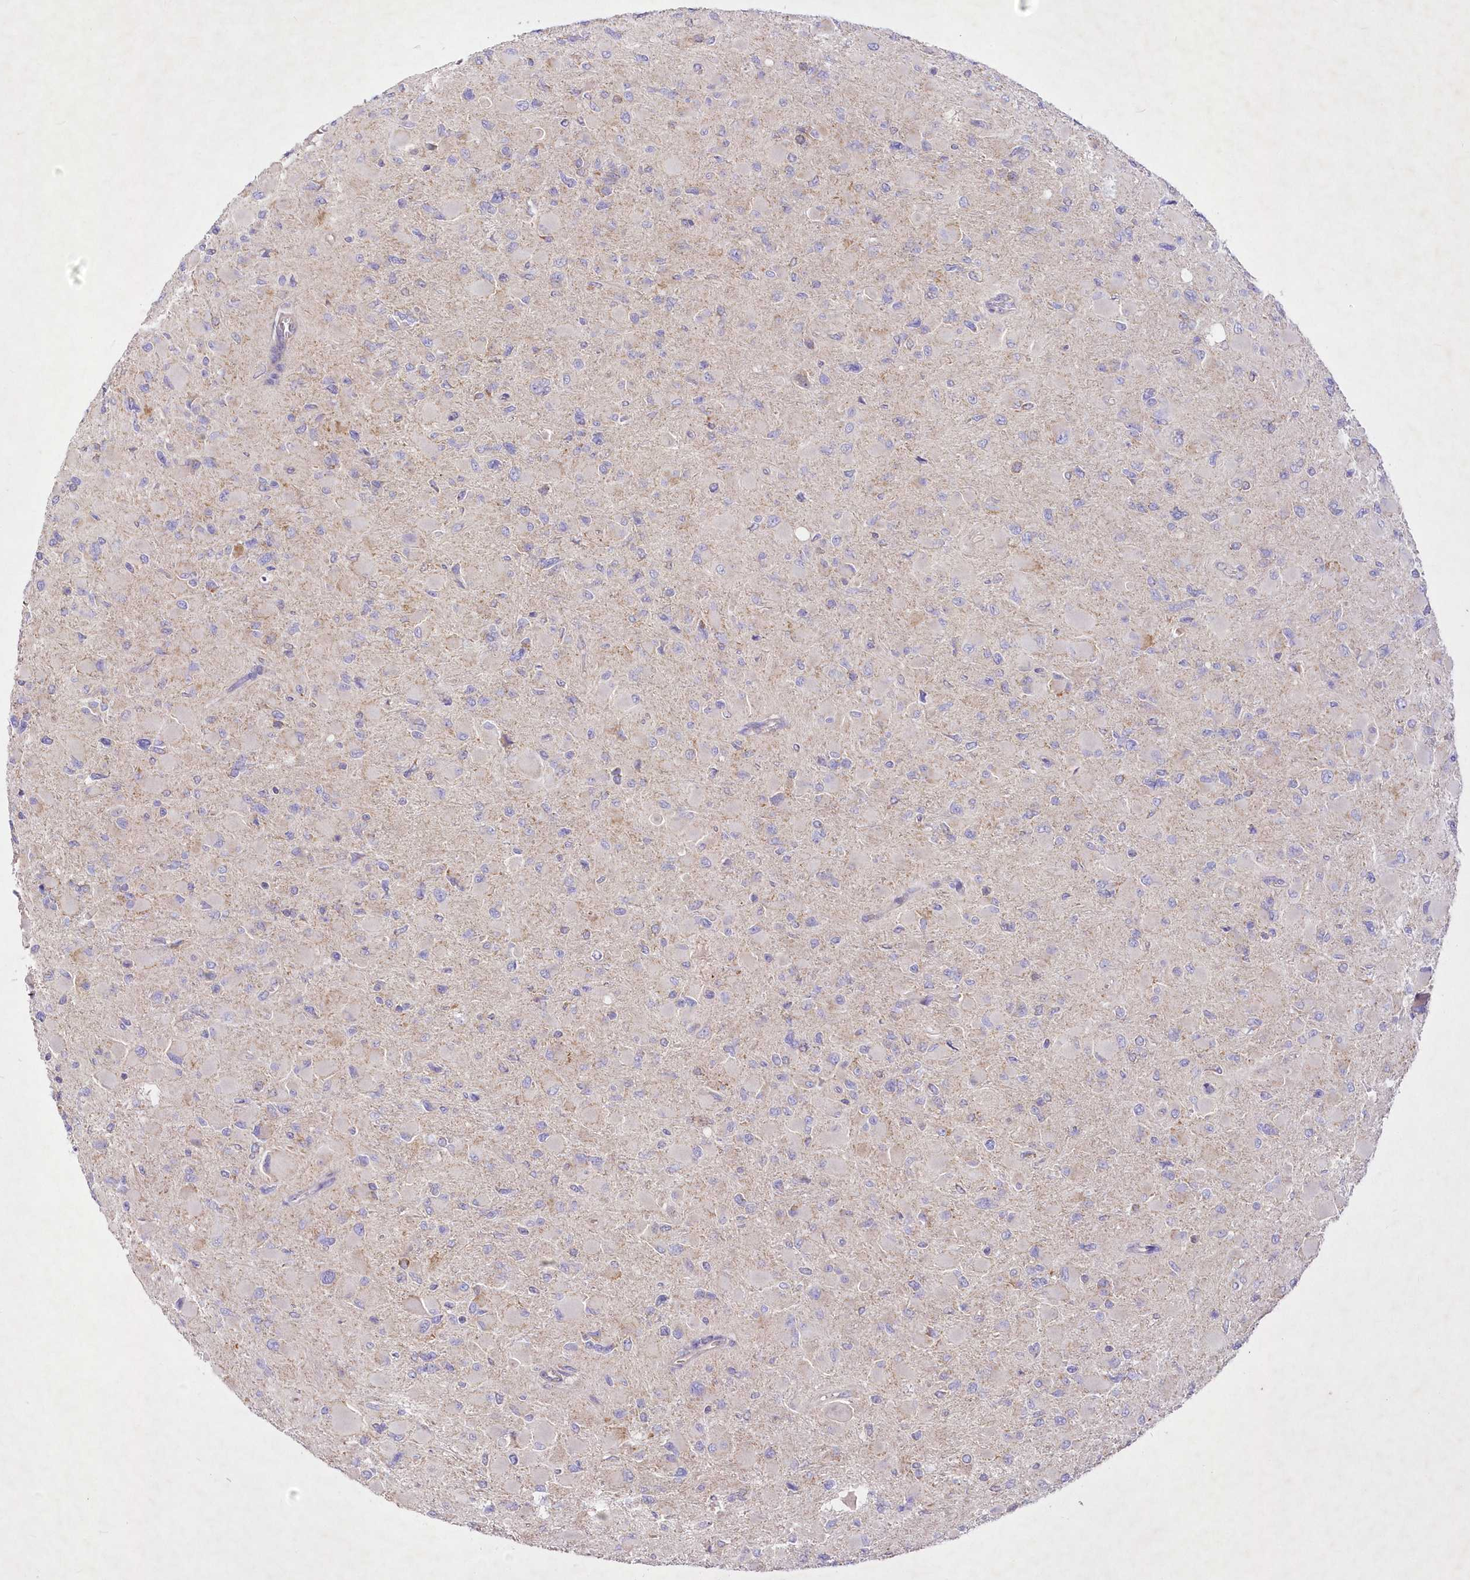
{"staining": {"intensity": "negative", "quantity": "none", "location": "none"}, "tissue": "glioma", "cell_type": "Tumor cells", "image_type": "cancer", "snomed": [{"axis": "morphology", "description": "Glioma, malignant, High grade"}, {"axis": "topography", "description": "Cerebral cortex"}], "caption": "Glioma stained for a protein using immunohistochemistry (IHC) displays no staining tumor cells.", "gene": "ITSN2", "patient": {"sex": "female", "age": 36}}